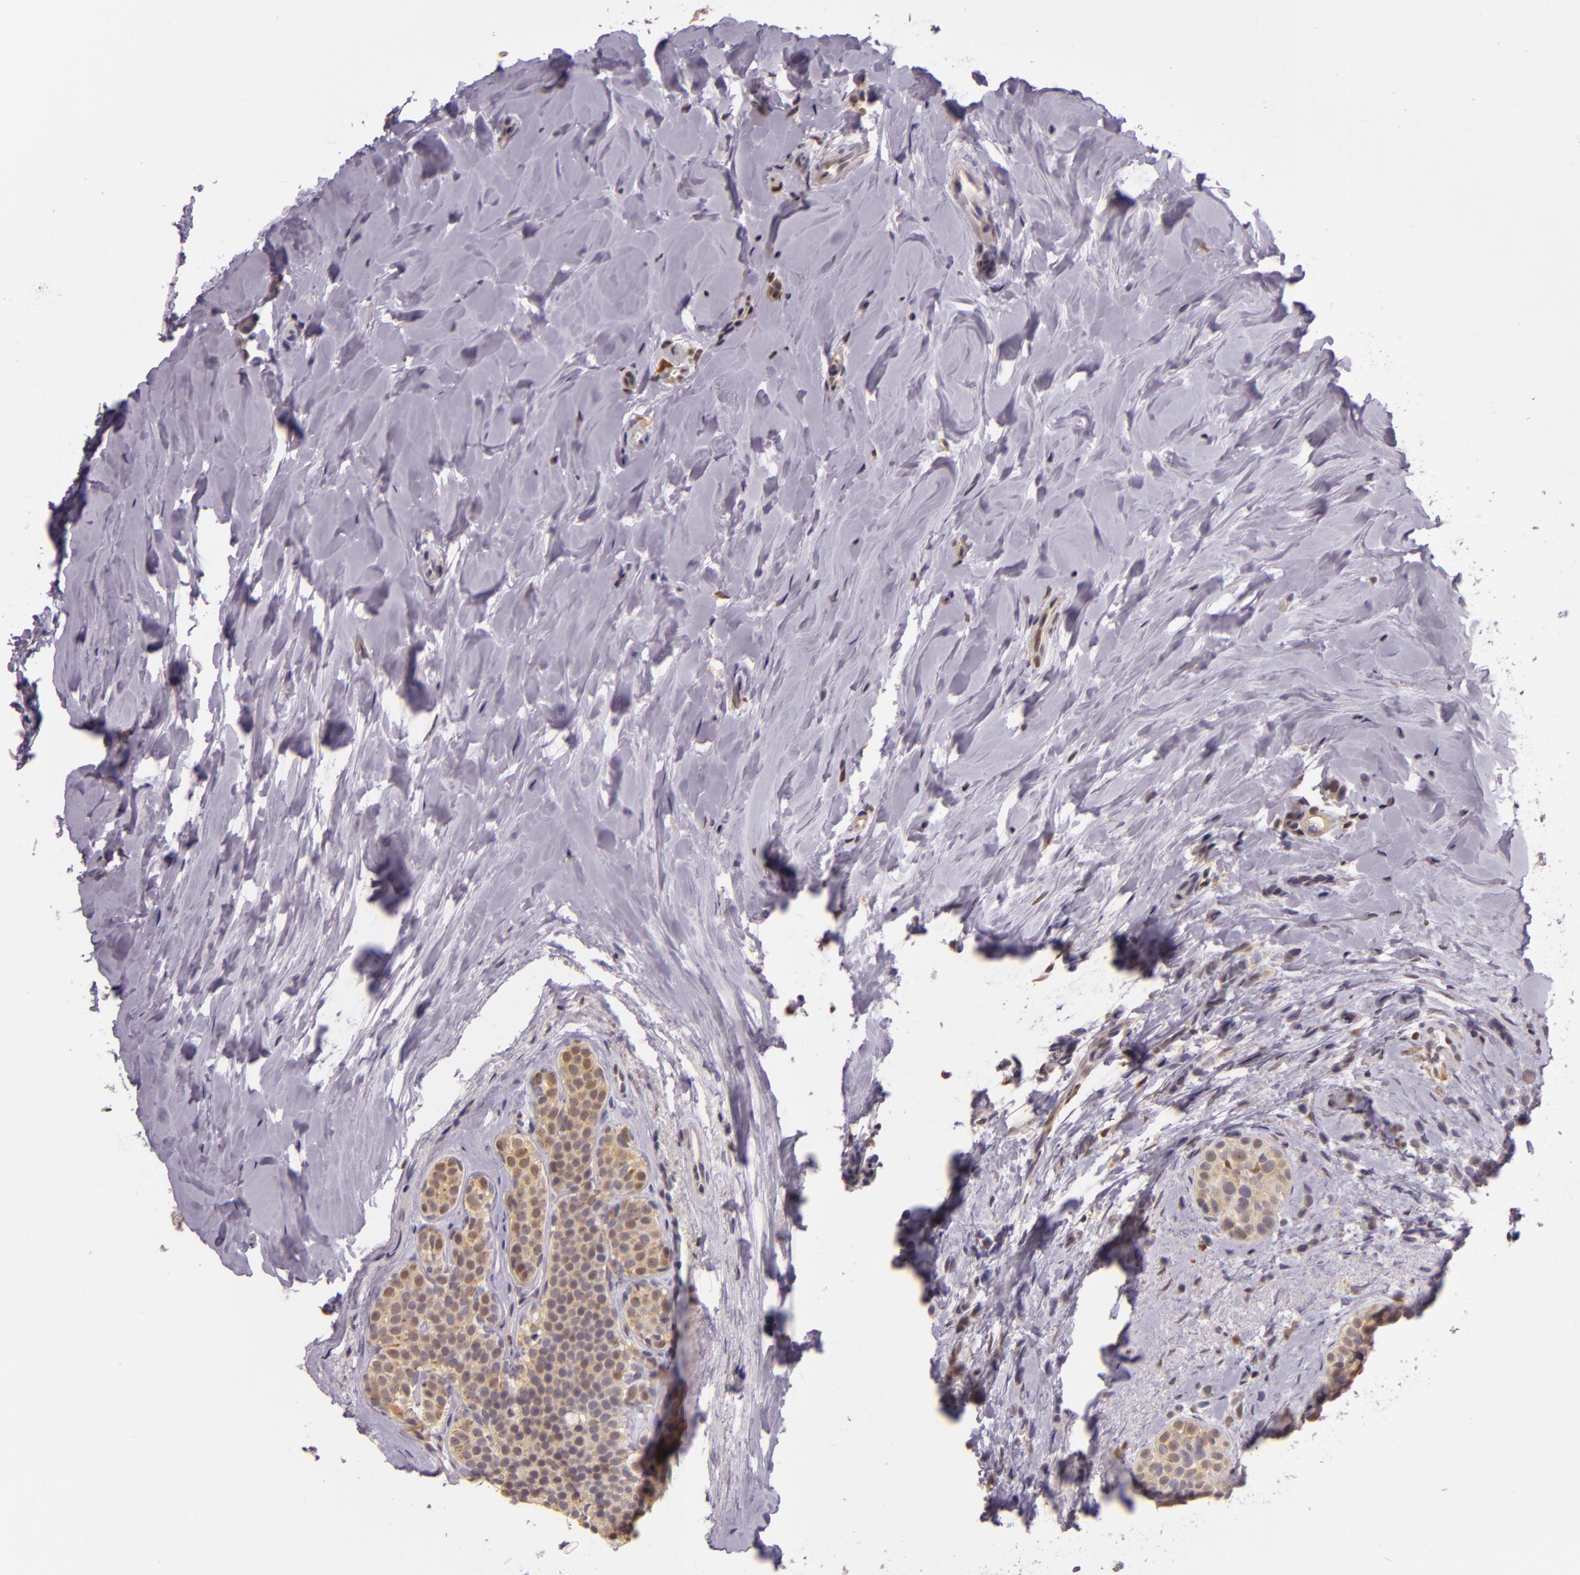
{"staining": {"intensity": "moderate", "quantity": "25%-75%", "location": "cytoplasmic/membranous,nuclear"}, "tissue": "breast cancer", "cell_type": "Tumor cells", "image_type": "cancer", "snomed": [{"axis": "morphology", "description": "Lobular carcinoma"}, {"axis": "topography", "description": "Breast"}], "caption": "Lobular carcinoma (breast) stained with DAB immunohistochemistry reveals medium levels of moderate cytoplasmic/membranous and nuclear positivity in approximately 25%-75% of tumor cells.", "gene": "HSPA8", "patient": {"sex": "female", "age": 64}}